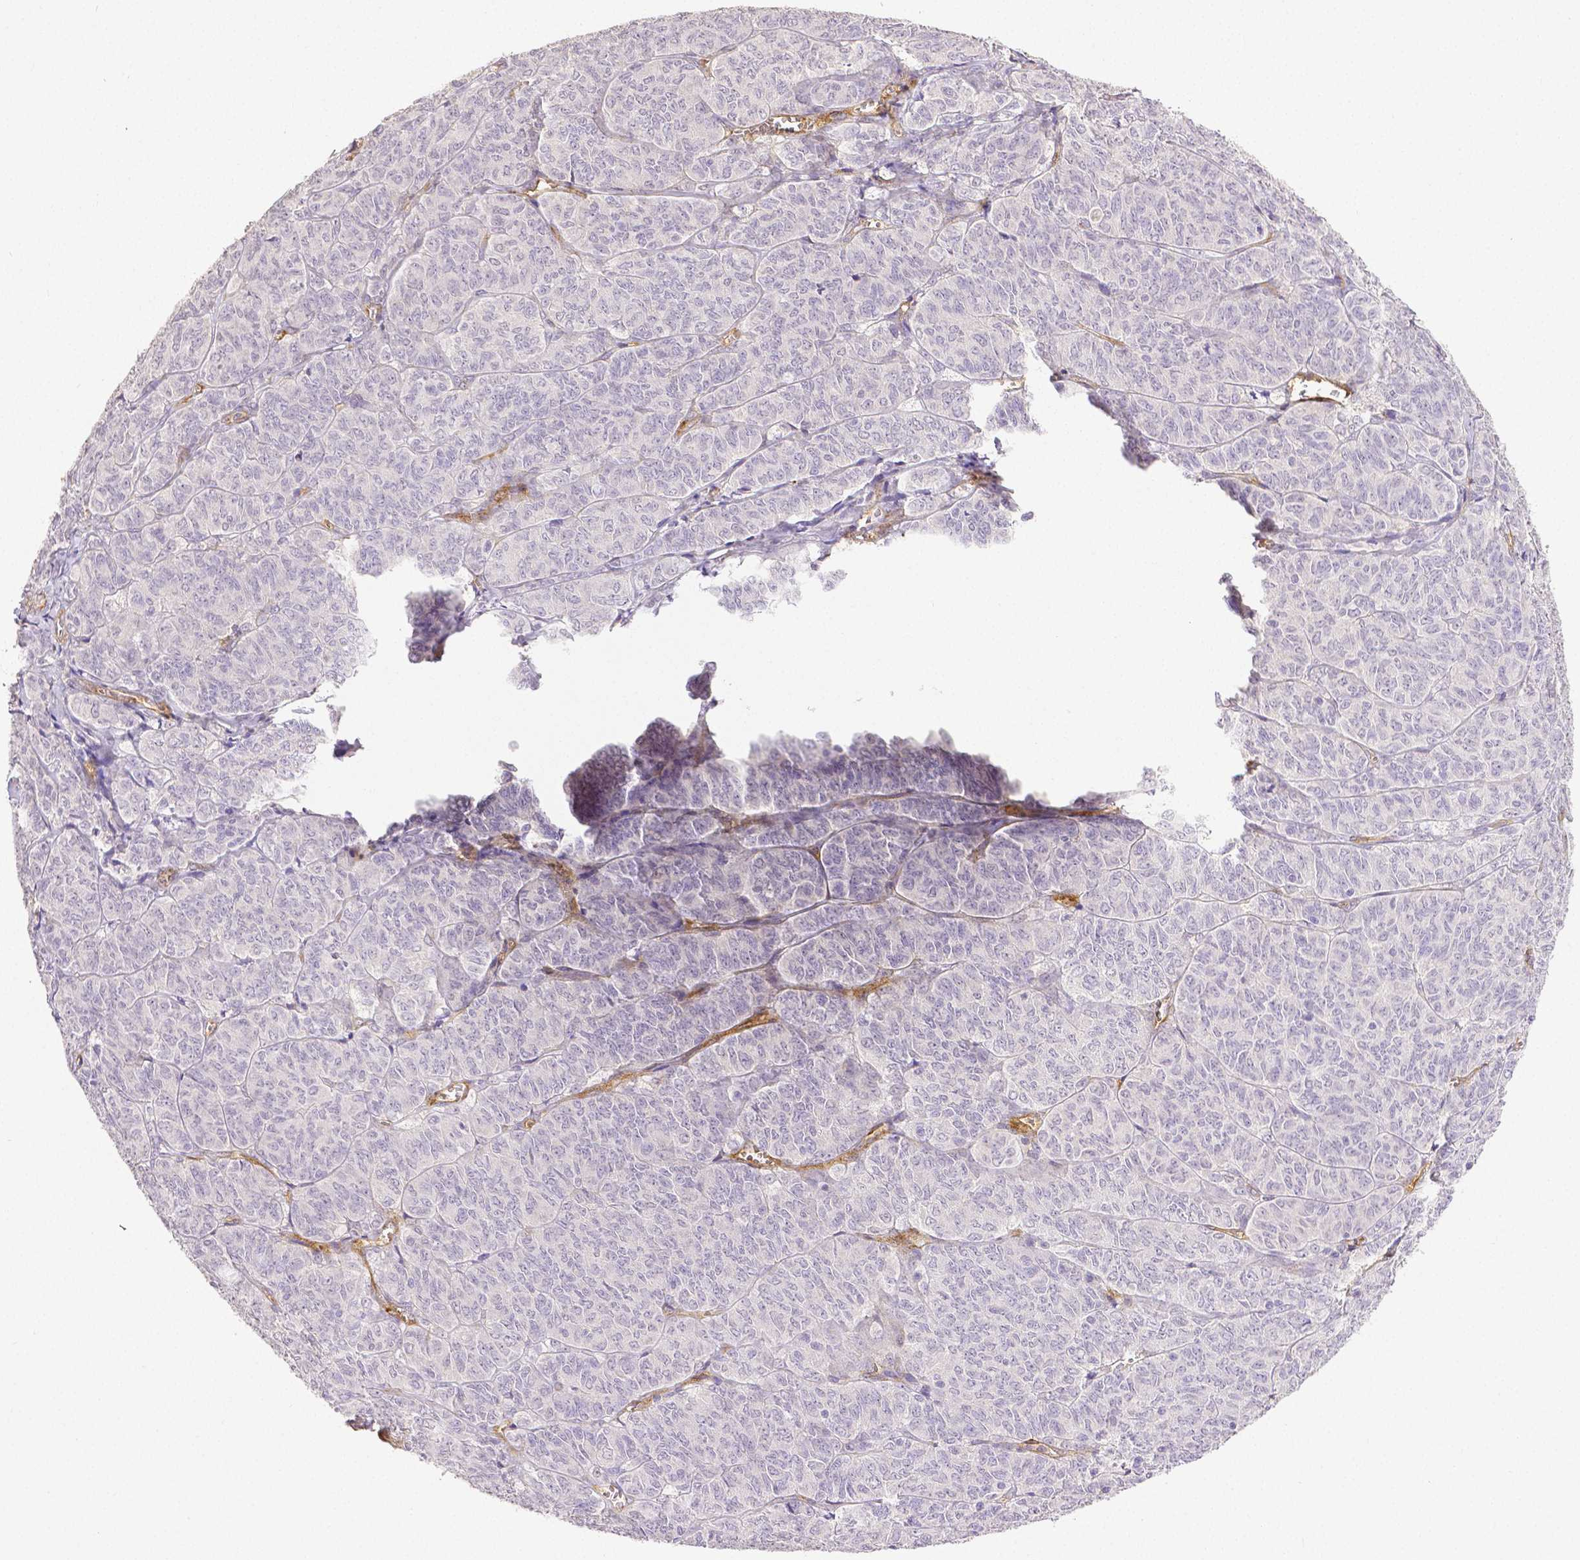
{"staining": {"intensity": "negative", "quantity": "none", "location": "none"}, "tissue": "ovarian cancer", "cell_type": "Tumor cells", "image_type": "cancer", "snomed": [{"axis": "morphology", "description": "Carcinoma, endometroid"}, {"axis": "topography", "description": "Ovary"}], "caption": "Tumor cells are negative for brown protein staining in ovarian endometroid carcinoma.", "gene": "THY1", "patient": {"sex": "female", "age": 80}}